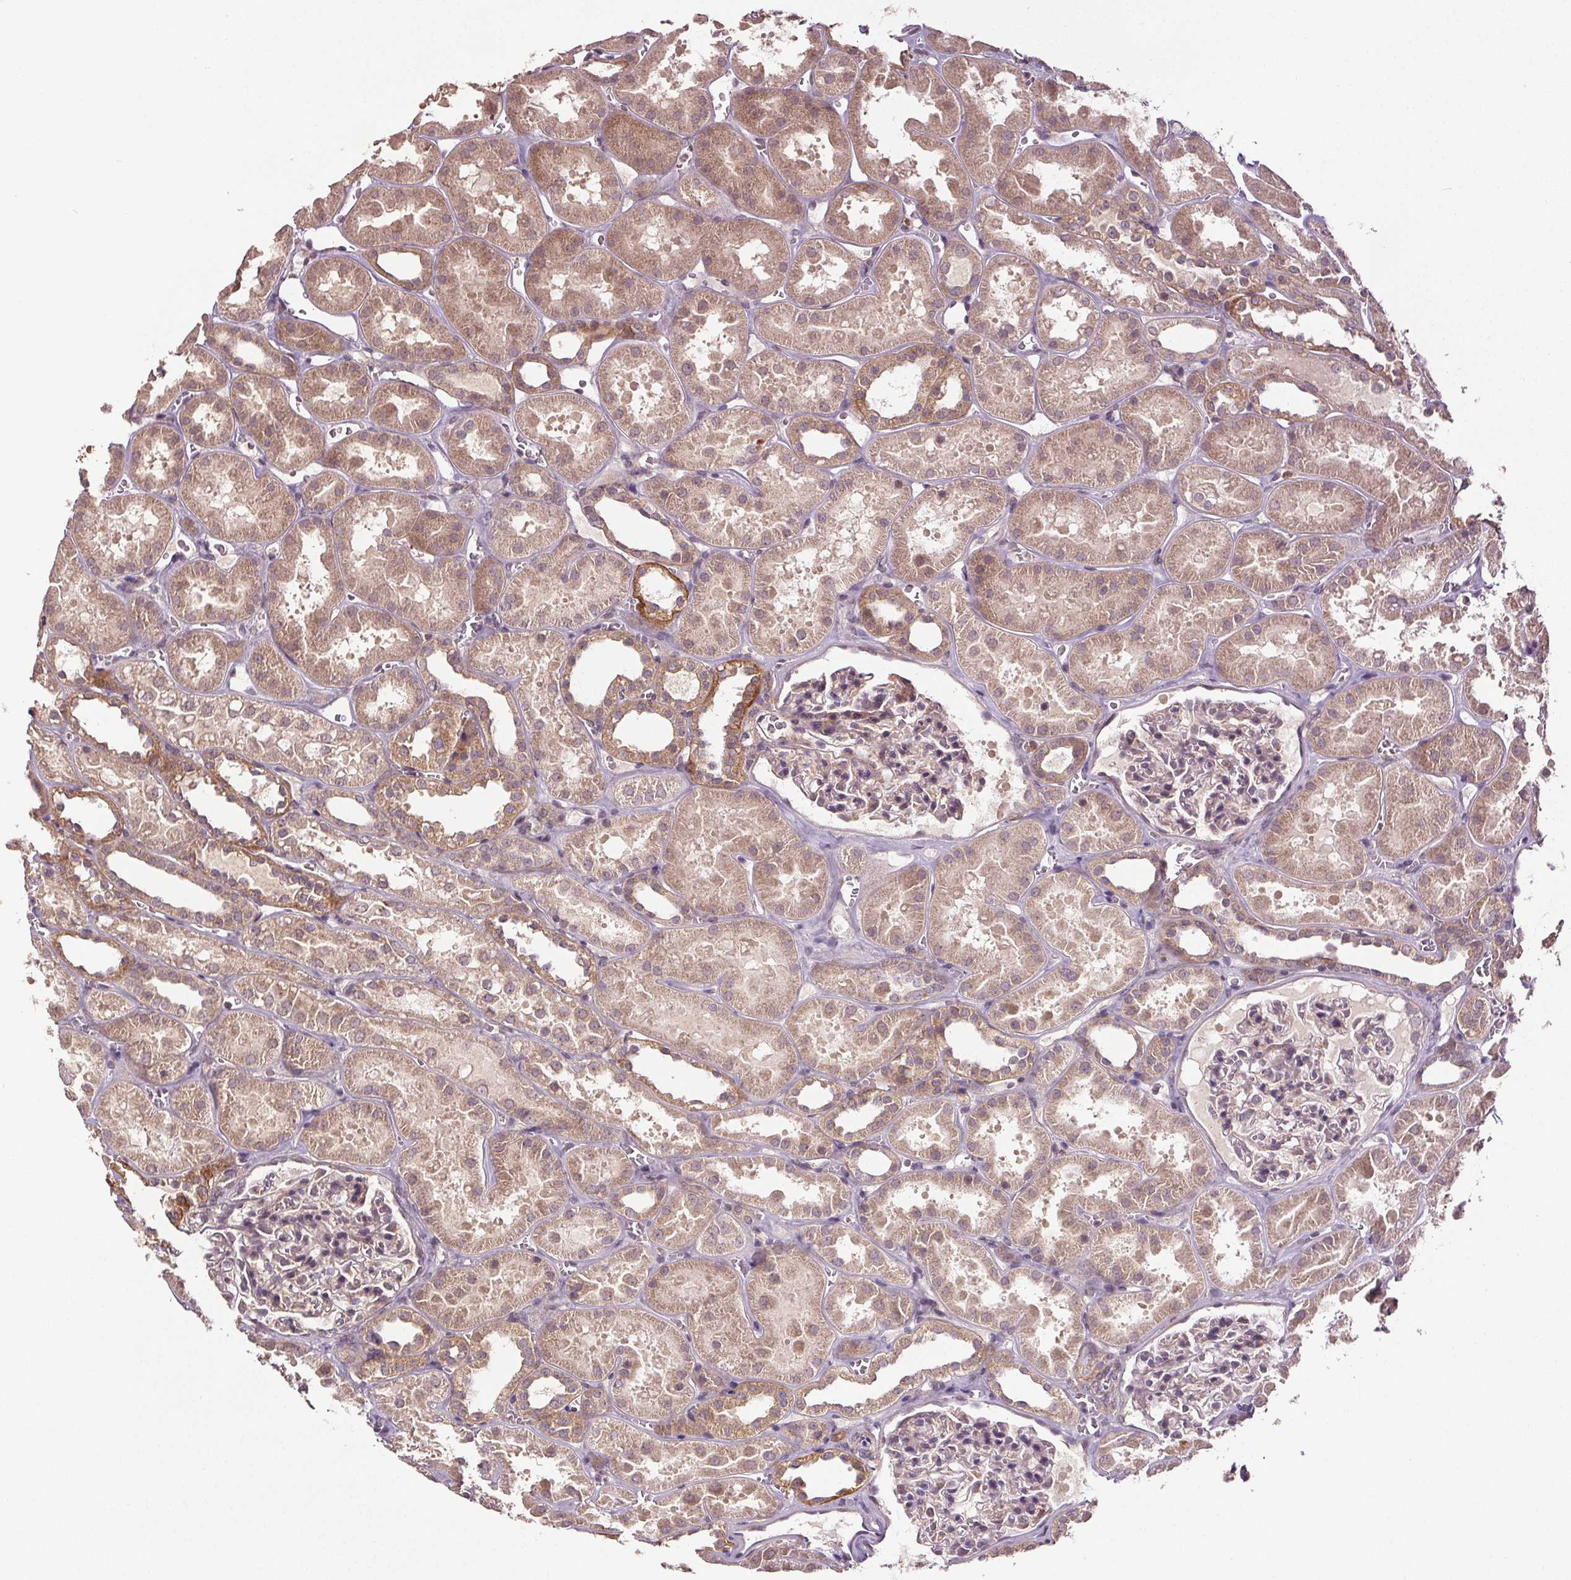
{"staining": {"intensity": "negative", "quantity": "none", "location": "none"}, "tissue": "kidney", "cell_type": "Cells in glomeruli", "image_type": "normal", "snomed": [{"axis": "morphology", "description": "Normal tissue, NOS"}, {"axis": "topography", "description": "Kidney"}], "caption": "A high-resolution micrograph shows immunohistochemistry (IHC) staining of normal kidney, which displays no significant staining in cells in glomeruli.", "gene": "EPHB3", "patient": {"sex": "female", "age": 41}}